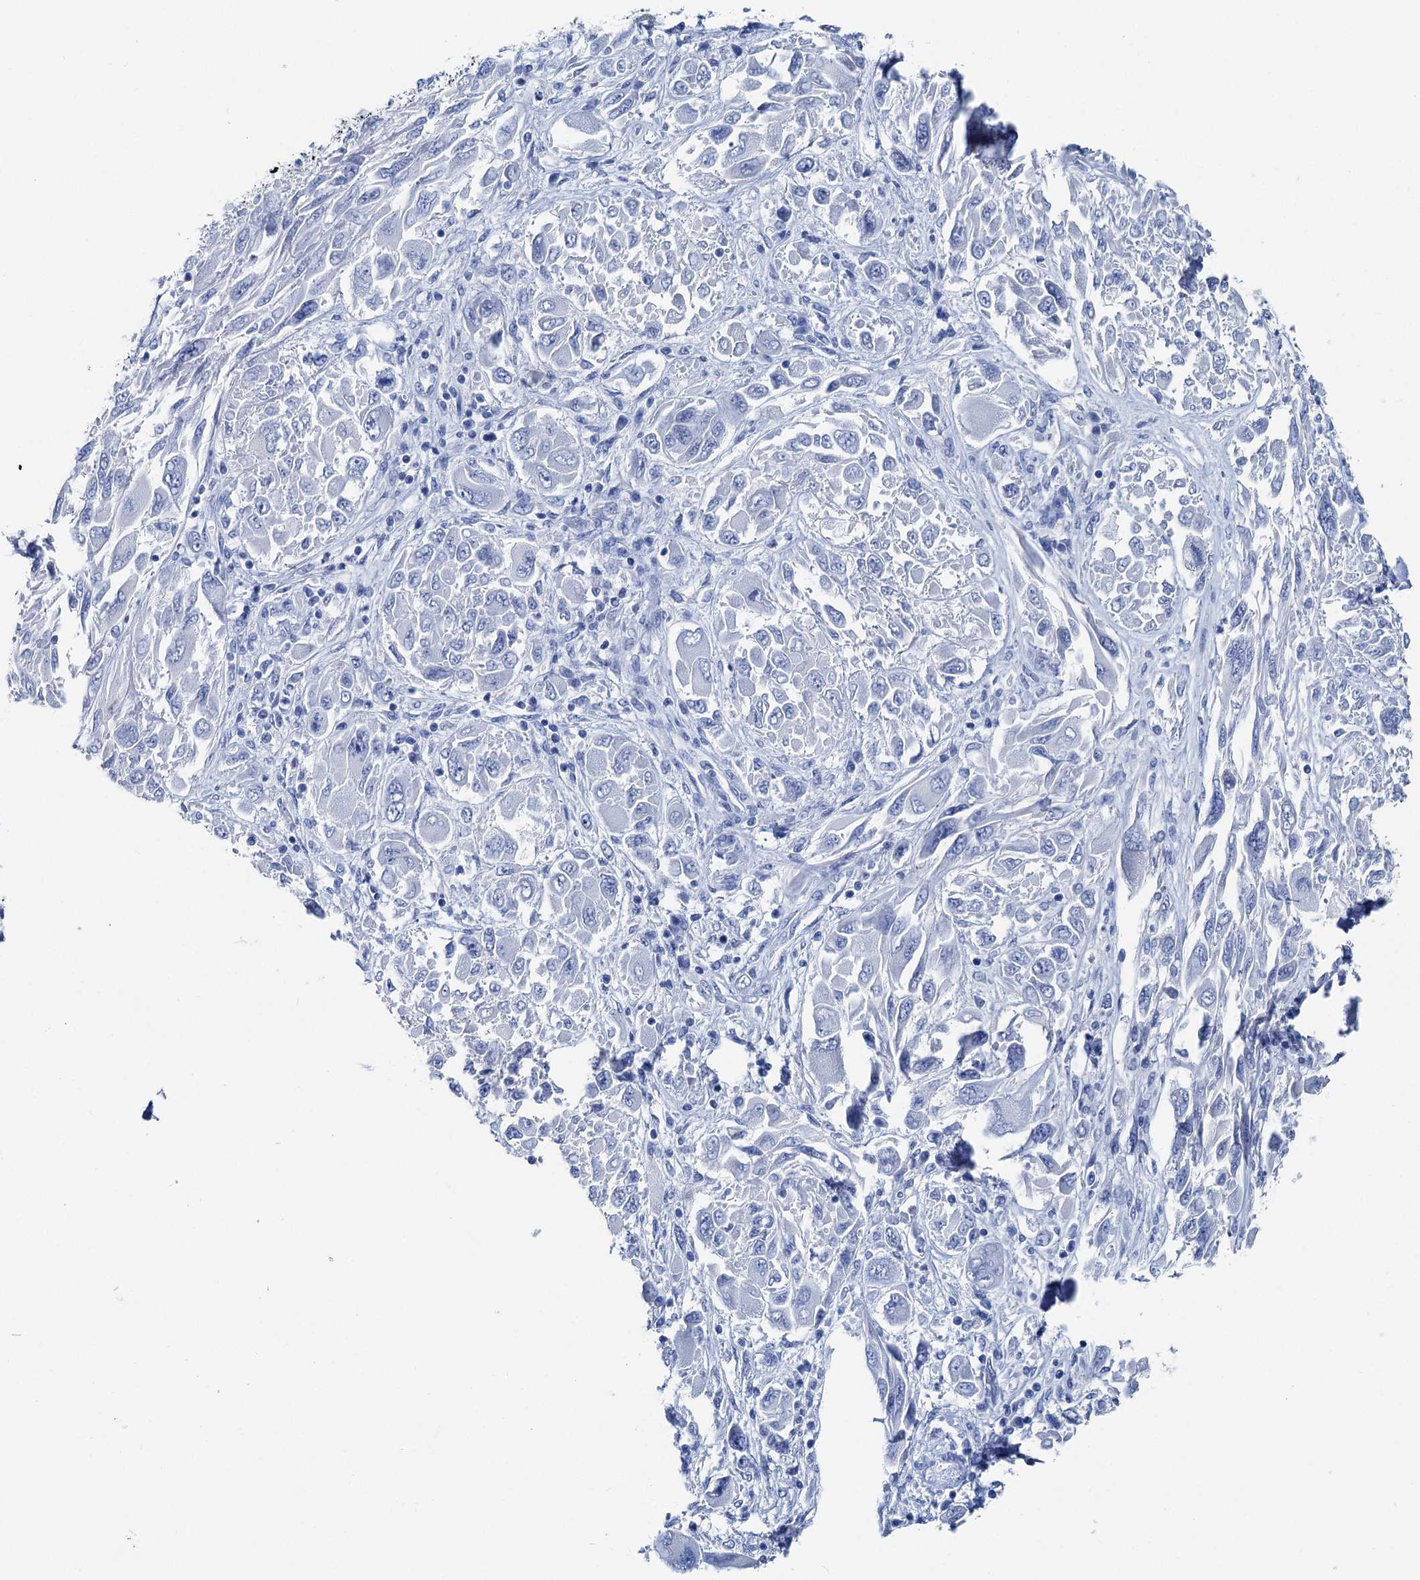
{"staining": {"intensity": "negative", "quantity": "none", "location": "none"}, "tissue": "melanoma", "cell_type": "Tumor cells", "image_type": "cancer", "snomed": [{"axis": "morphology", "description": "Malignant melanoma, NOS"}, {"axis": "topography", "description": "Skin"}], "caption": "High magnification brightfield microscopy of melanoma stained with DAB (brown) and counterstained with hematoxylin (blue): tumor cells show no significant staining.", "gene": "BRINP1", "patient": {"sex": "female", "age": 91}}